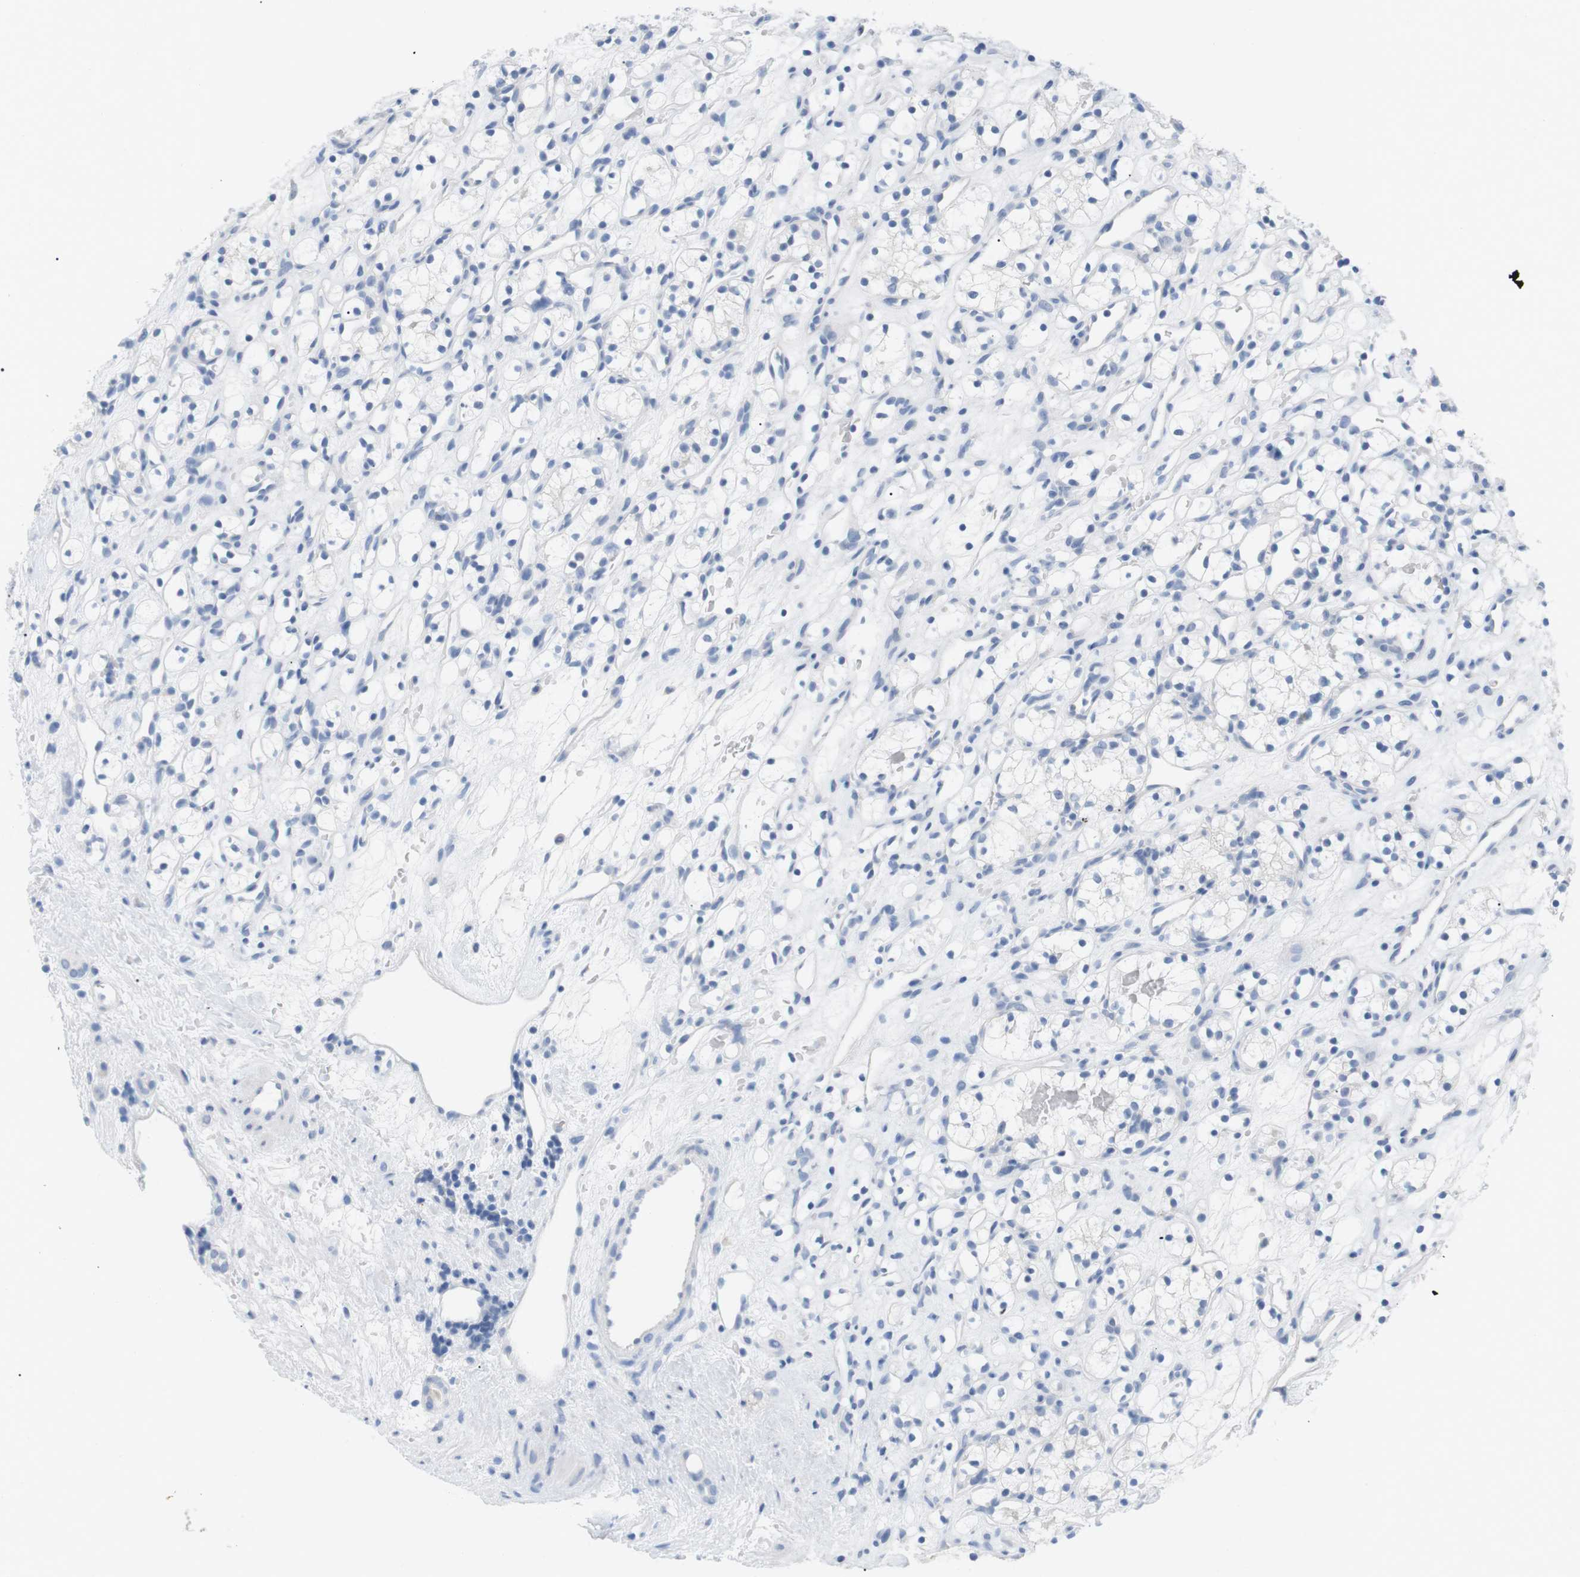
{"staining": {"intensity": "negative", "quantity": "none", "location": "none"}, "tissue": "renal cancer", "cell_type": "Tumor cells", "image_type": "cancer", "snomed": [{"axis": "morphology", "description": "Adenocarcinoma, NOS"}, {"axis": "topography", "description": "Kidney"}], "caption": "Adenocarcinoma (renal) stained for a protein using immunohistochemistry (IHC) exhibits no expression tumor cells.", "gene": "HBG2", "patient": {"sex": "female", "age": 60}}